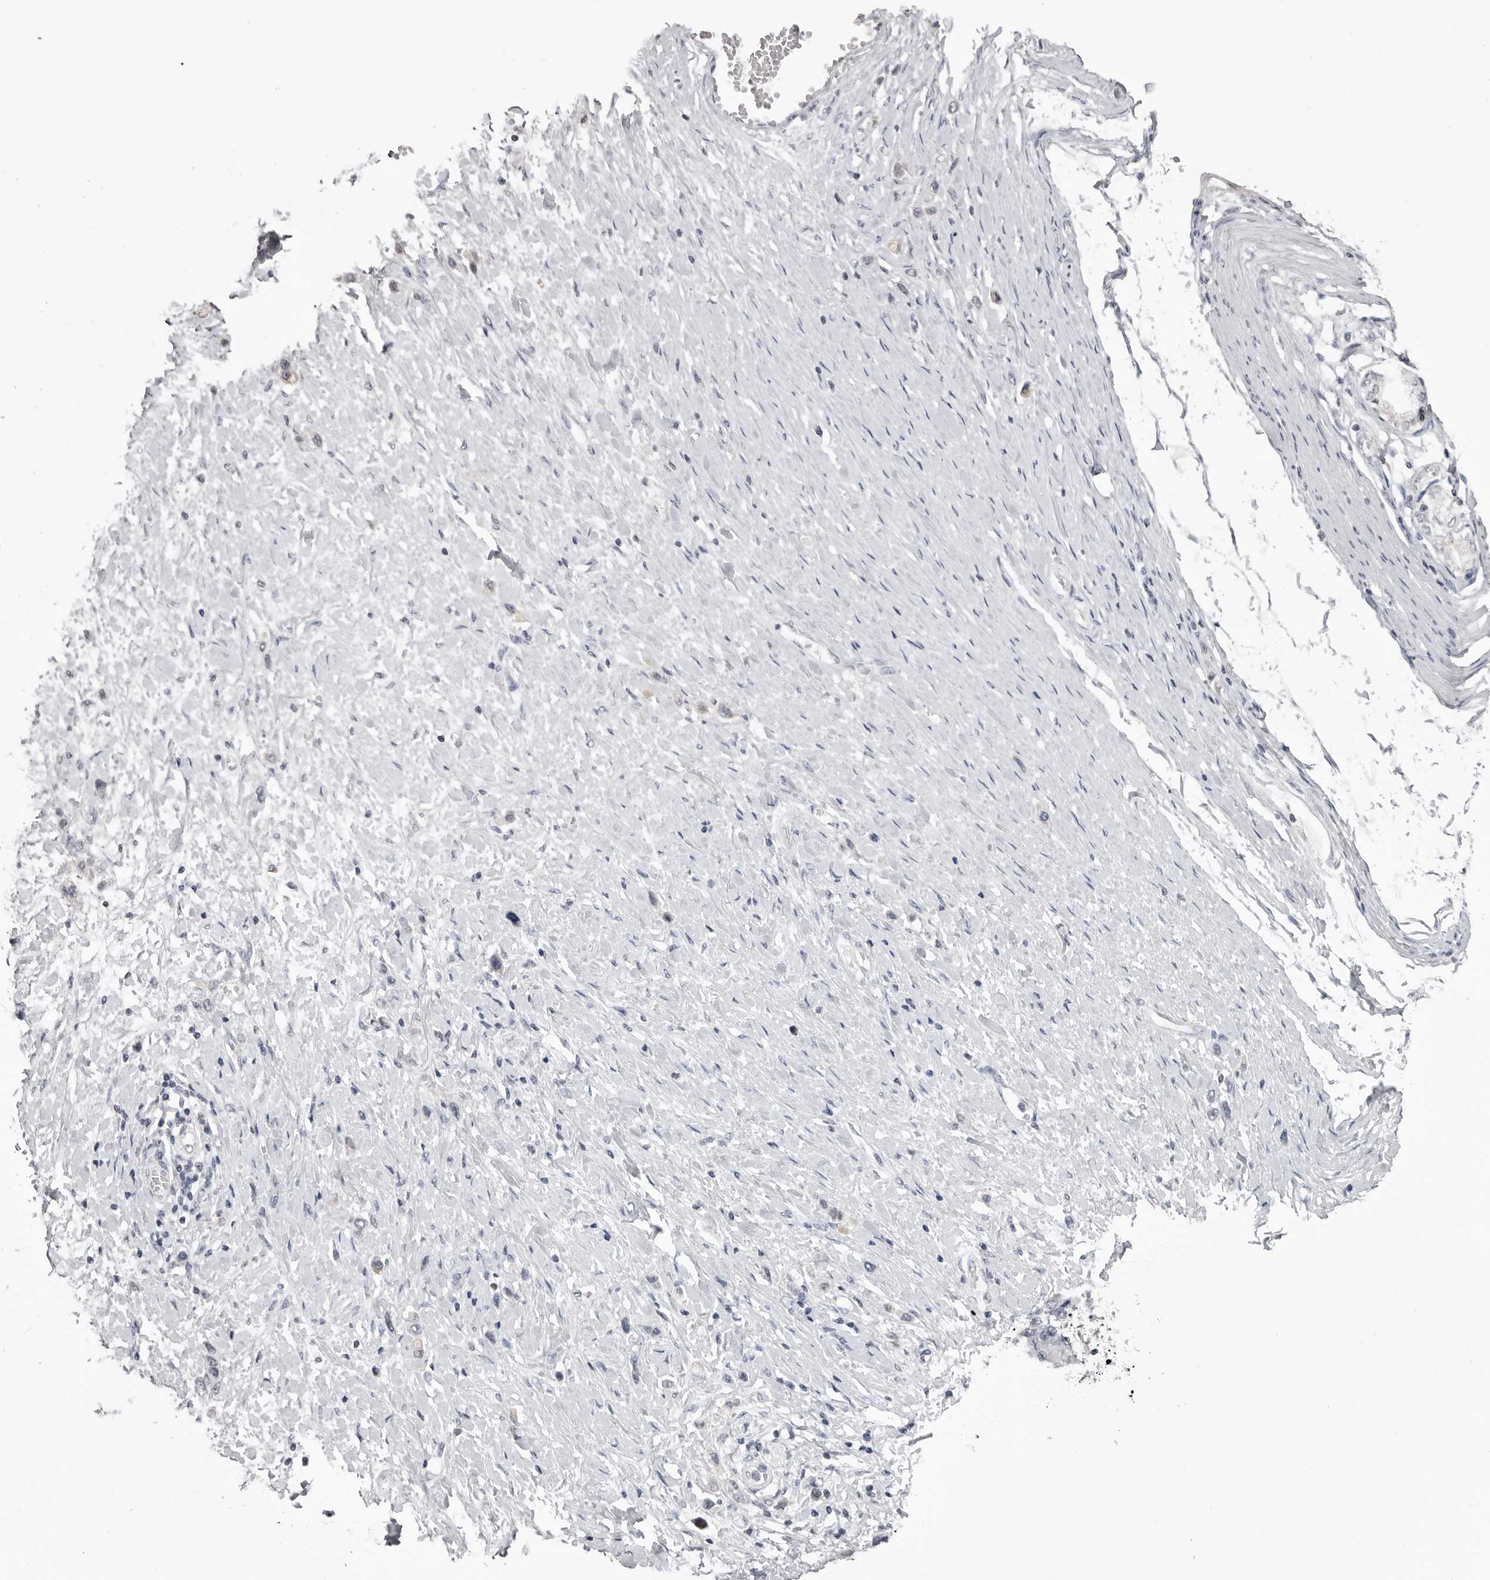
{"staining": {"intensity": "negative", "quantity": "none", "location": "none"}, "tissue": "stomach cancer", "cell_type": "Tumor cells", "image_type": "cancer", "snomed": [{"axis": "morphology", "description": "Adenocarcinoma, NOS"}, {"axis": "topography", "description": "Stomach"}], "caption": "The image displays no significant positivity in tumor cells of stomach cancer.", "gene": "GPN2", "patient": {"sex": "female", "age": 65}}